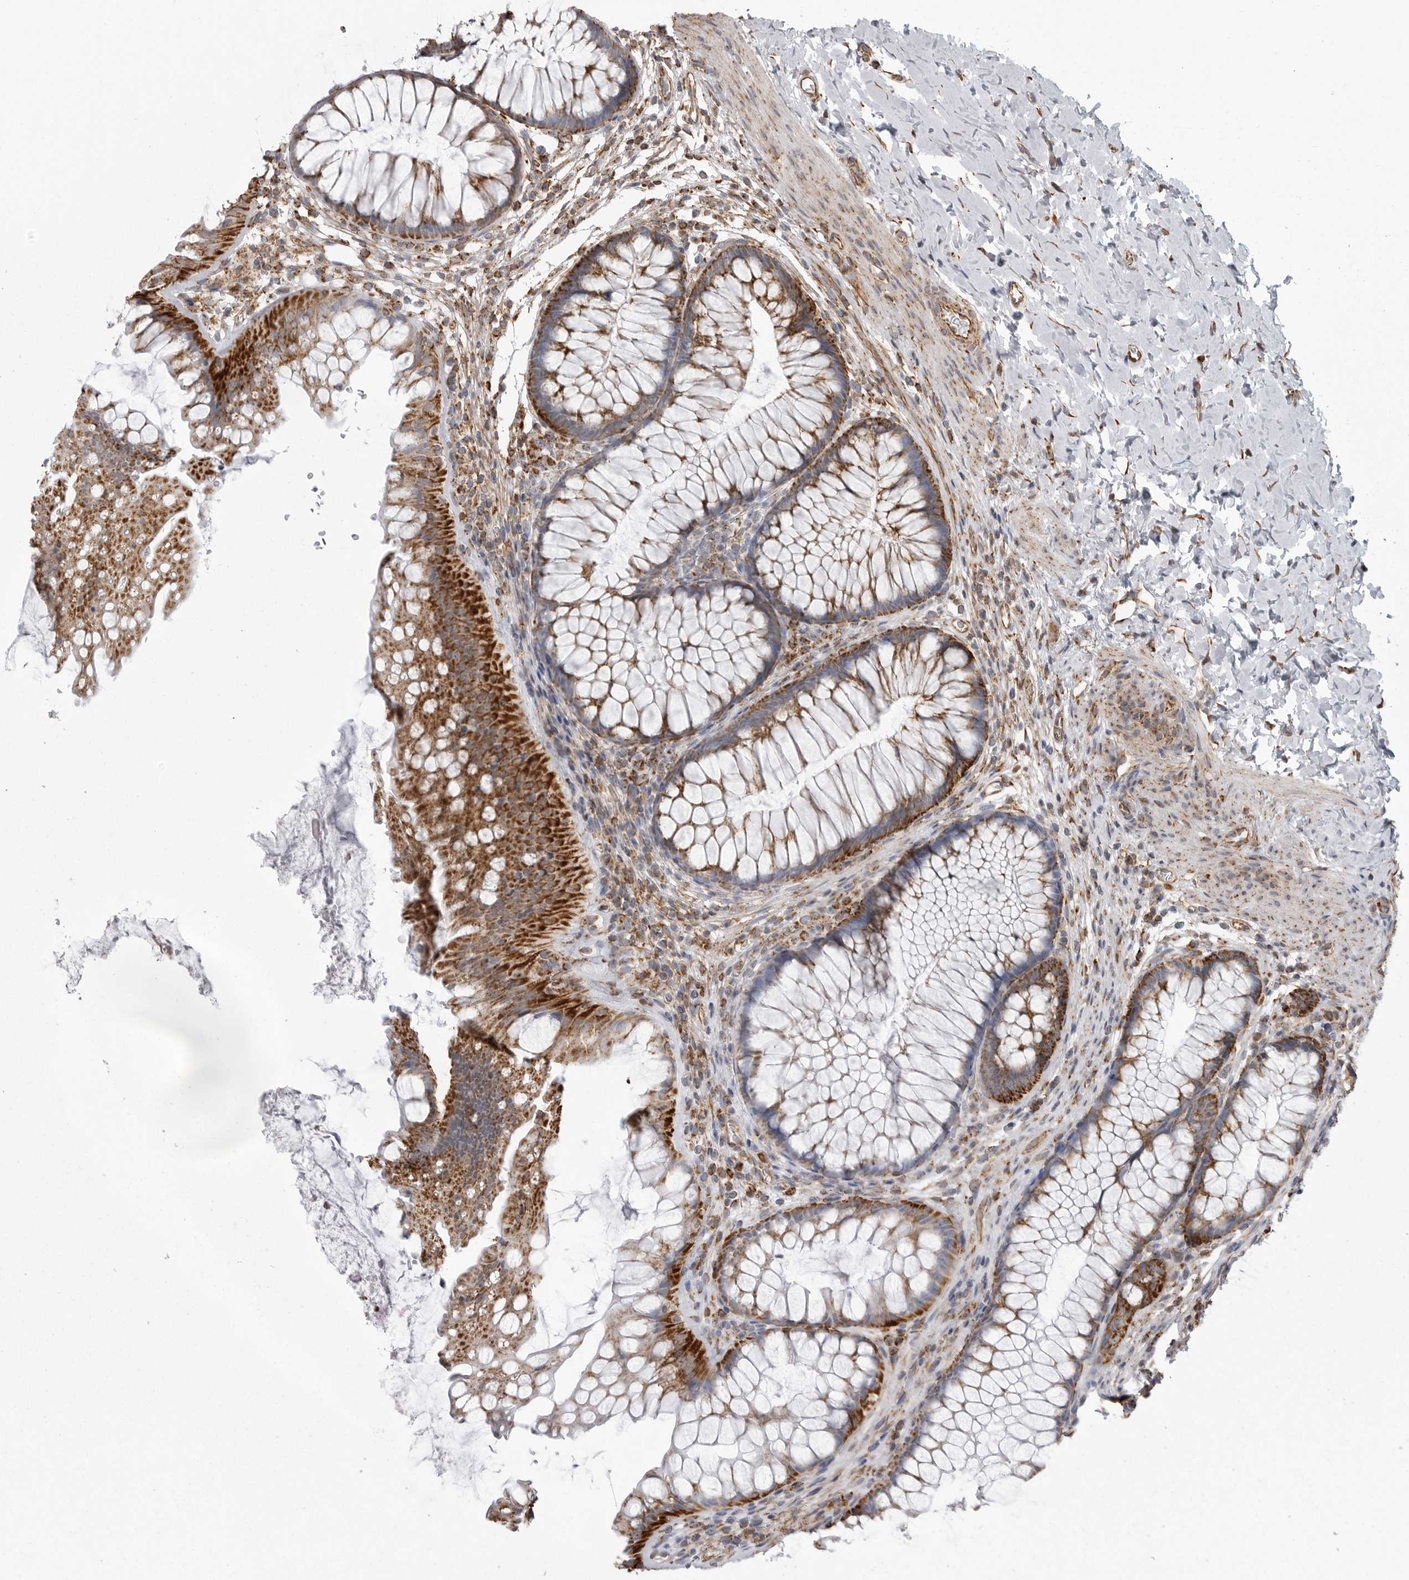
{"staining": {"intensity": "strong", "quantity": ">75%", "location": "cytoplasmic/membranous"}, "tissue": "colon", "cell_type": "Endothelial cells", "image_type": "normal", "snomed": [{"axis": "morphology", "description": "Normal tissue, NOS"}, {"axis": "topography", "description": "Colon"}], "caption": "About >75% of endothelial cells in normal human colon show strong cytoplasmic/membranous protein expression as visualized by brown immunohistochemical staining.", "gene": "FH", "patient": {"sex": "female", "age": 62}}